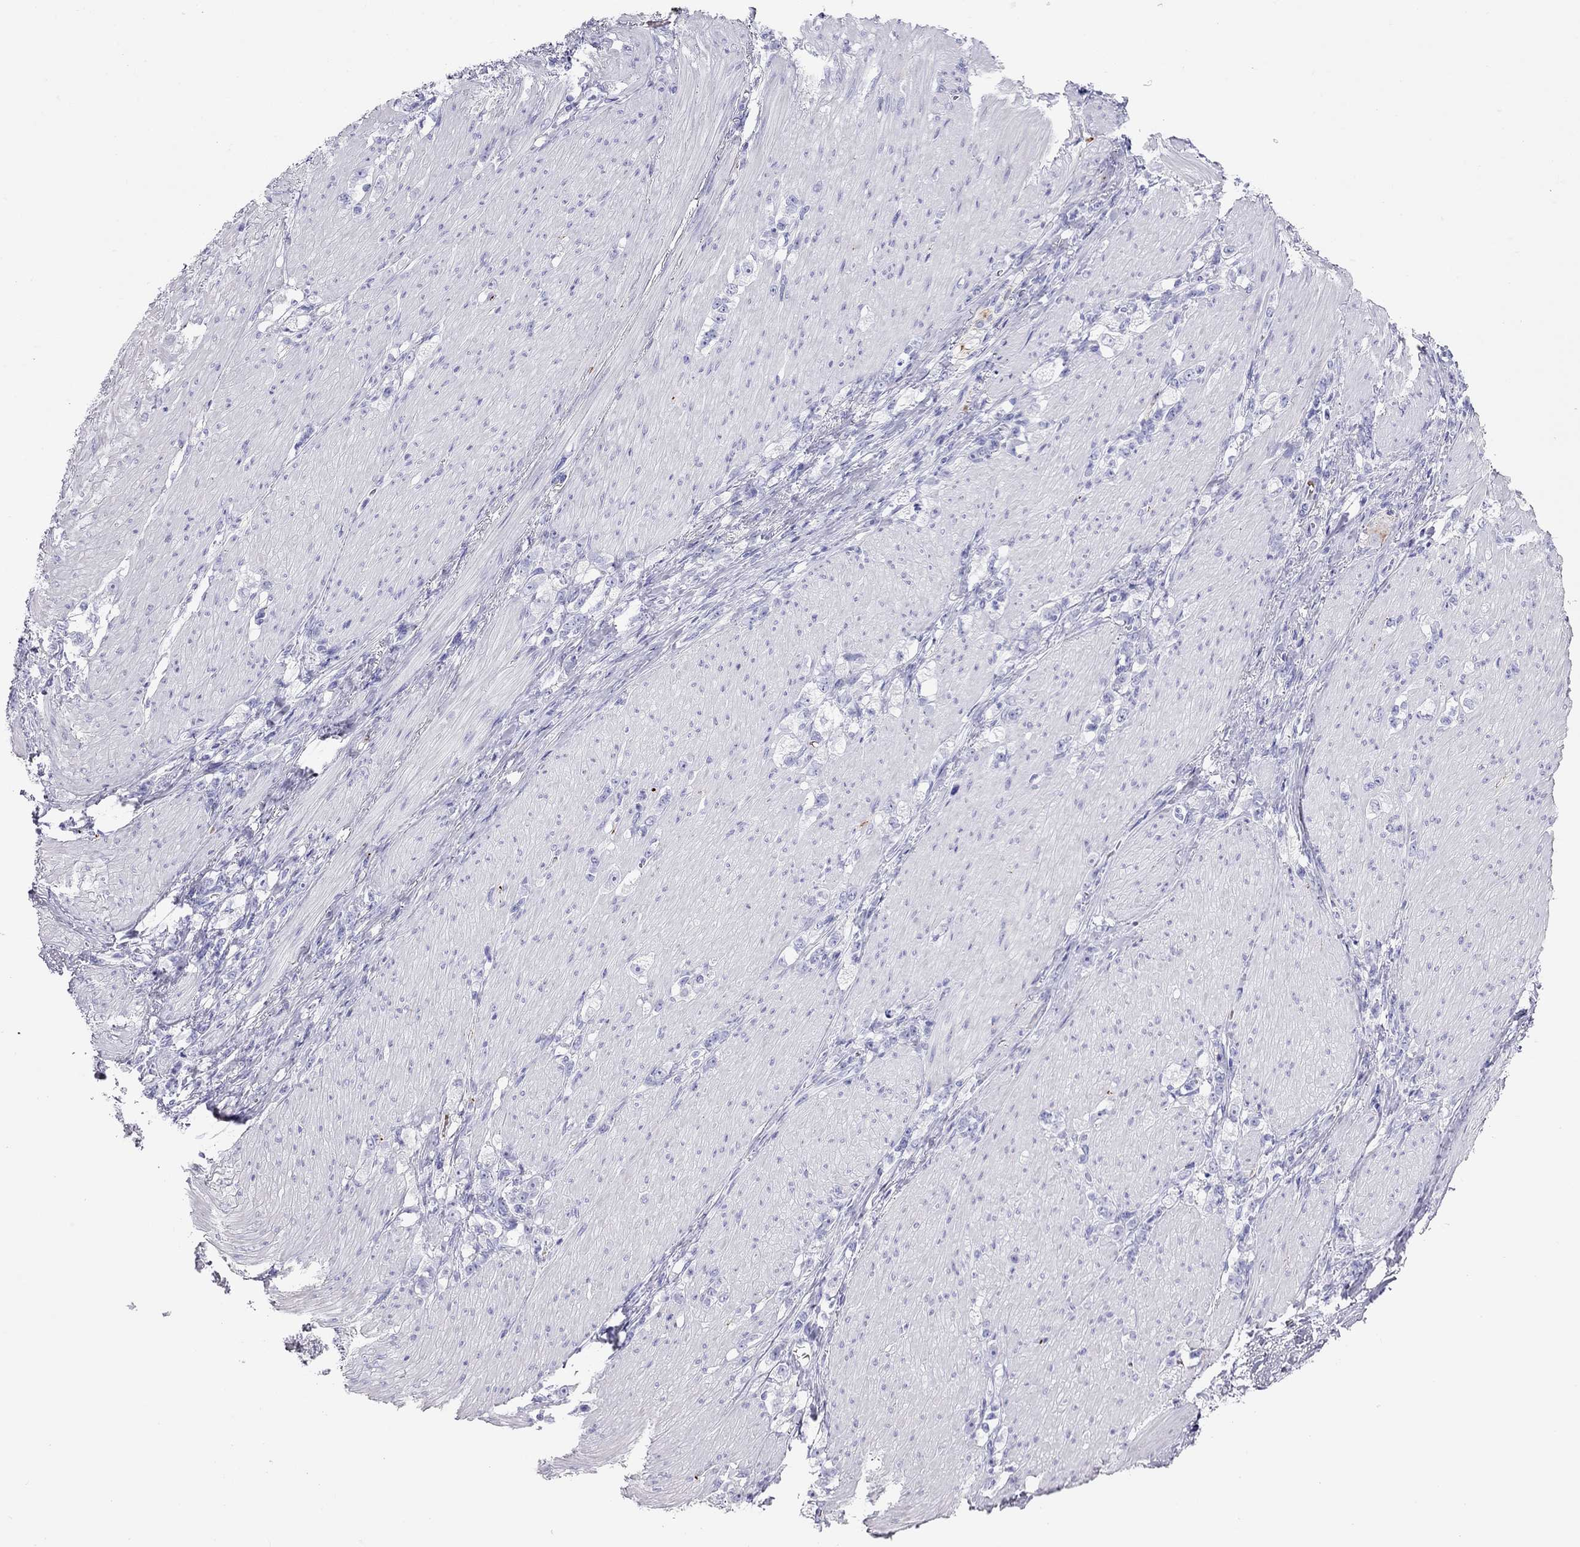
{"staining": {"intensity": "negative", "quantity": "none", "location": "none"}, "tissue": "stomach cancer", "cell_type": "Tumor cells", "image_type": "cancer", "snomed": [{"axis": "morphology", "description": "Adenocarcinoma, NOS"}, {"axis": "topography", "description": "Stomach, lower"}], "caption": "Stomach cancer stained for a protein using immunohistochemistry displays no expression tumor cells.", "gene": "PTPRN", "patient": {"sex": "male", "age": 88}}